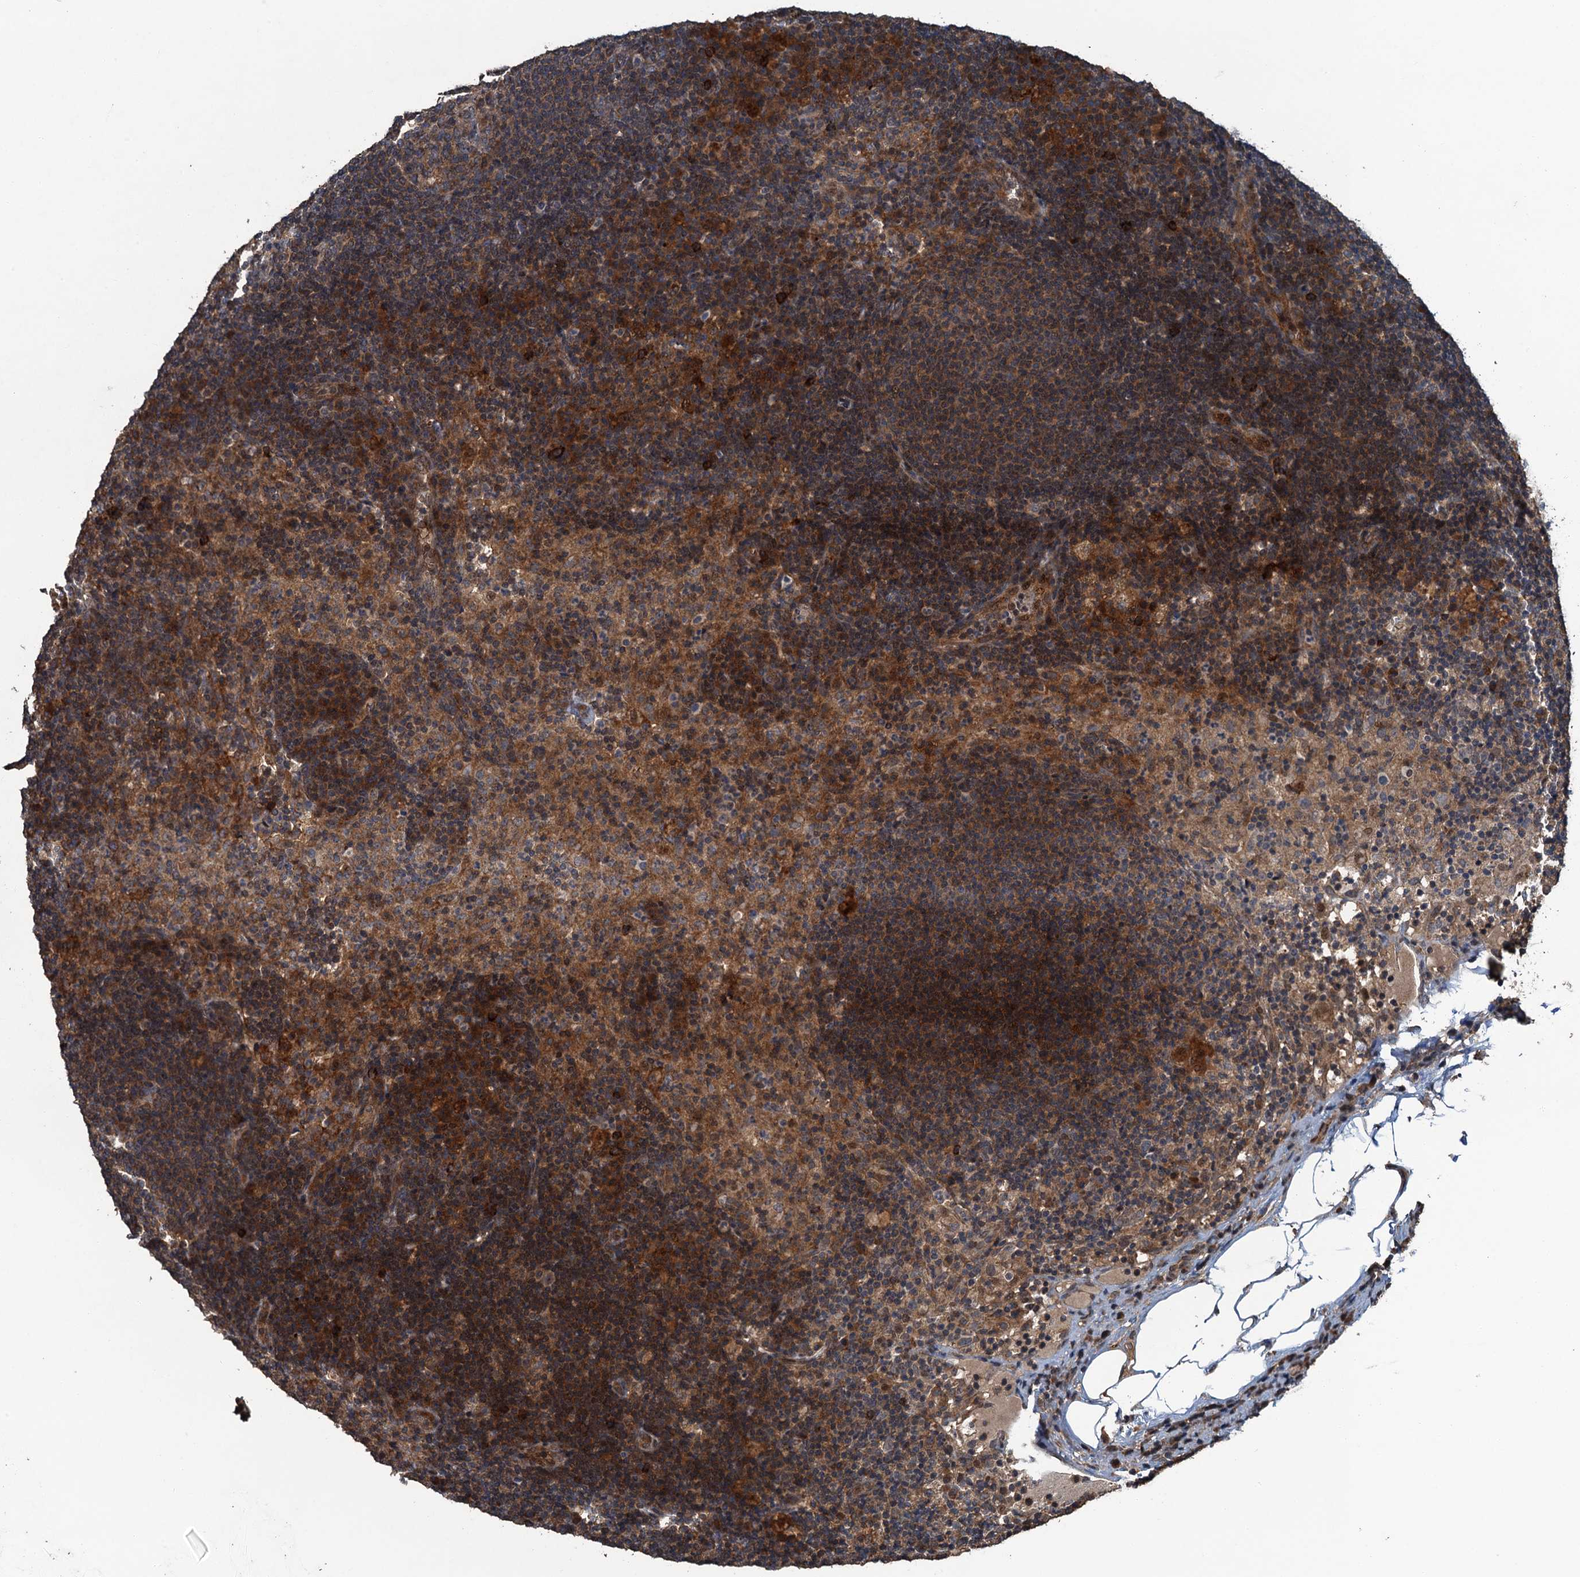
{"staining": {"intensity": "weak", "quantity": ">75%", "location": "cytoplasmic/membranous"}, "tissue": "lymph node", "cell_type": "Germinal center cells", "image_type": "normal", "snomed": [{"axis": "morphology", "description": "Normal tissue, NOS"}, {"axis": "topography", "description": "Lymph node"}], "caption": "IHC photomicrograph of benign lymph node: lymph node stained using immunohistochemistry exhibits low levels of weak protein expression localized specifically in the cytoplasmic/membranous of germinal center cells, appearing as a cytoplasmic/membranous brown color.", "gene": "SNX32", "patient": {"sex": "female", "age": 70}}